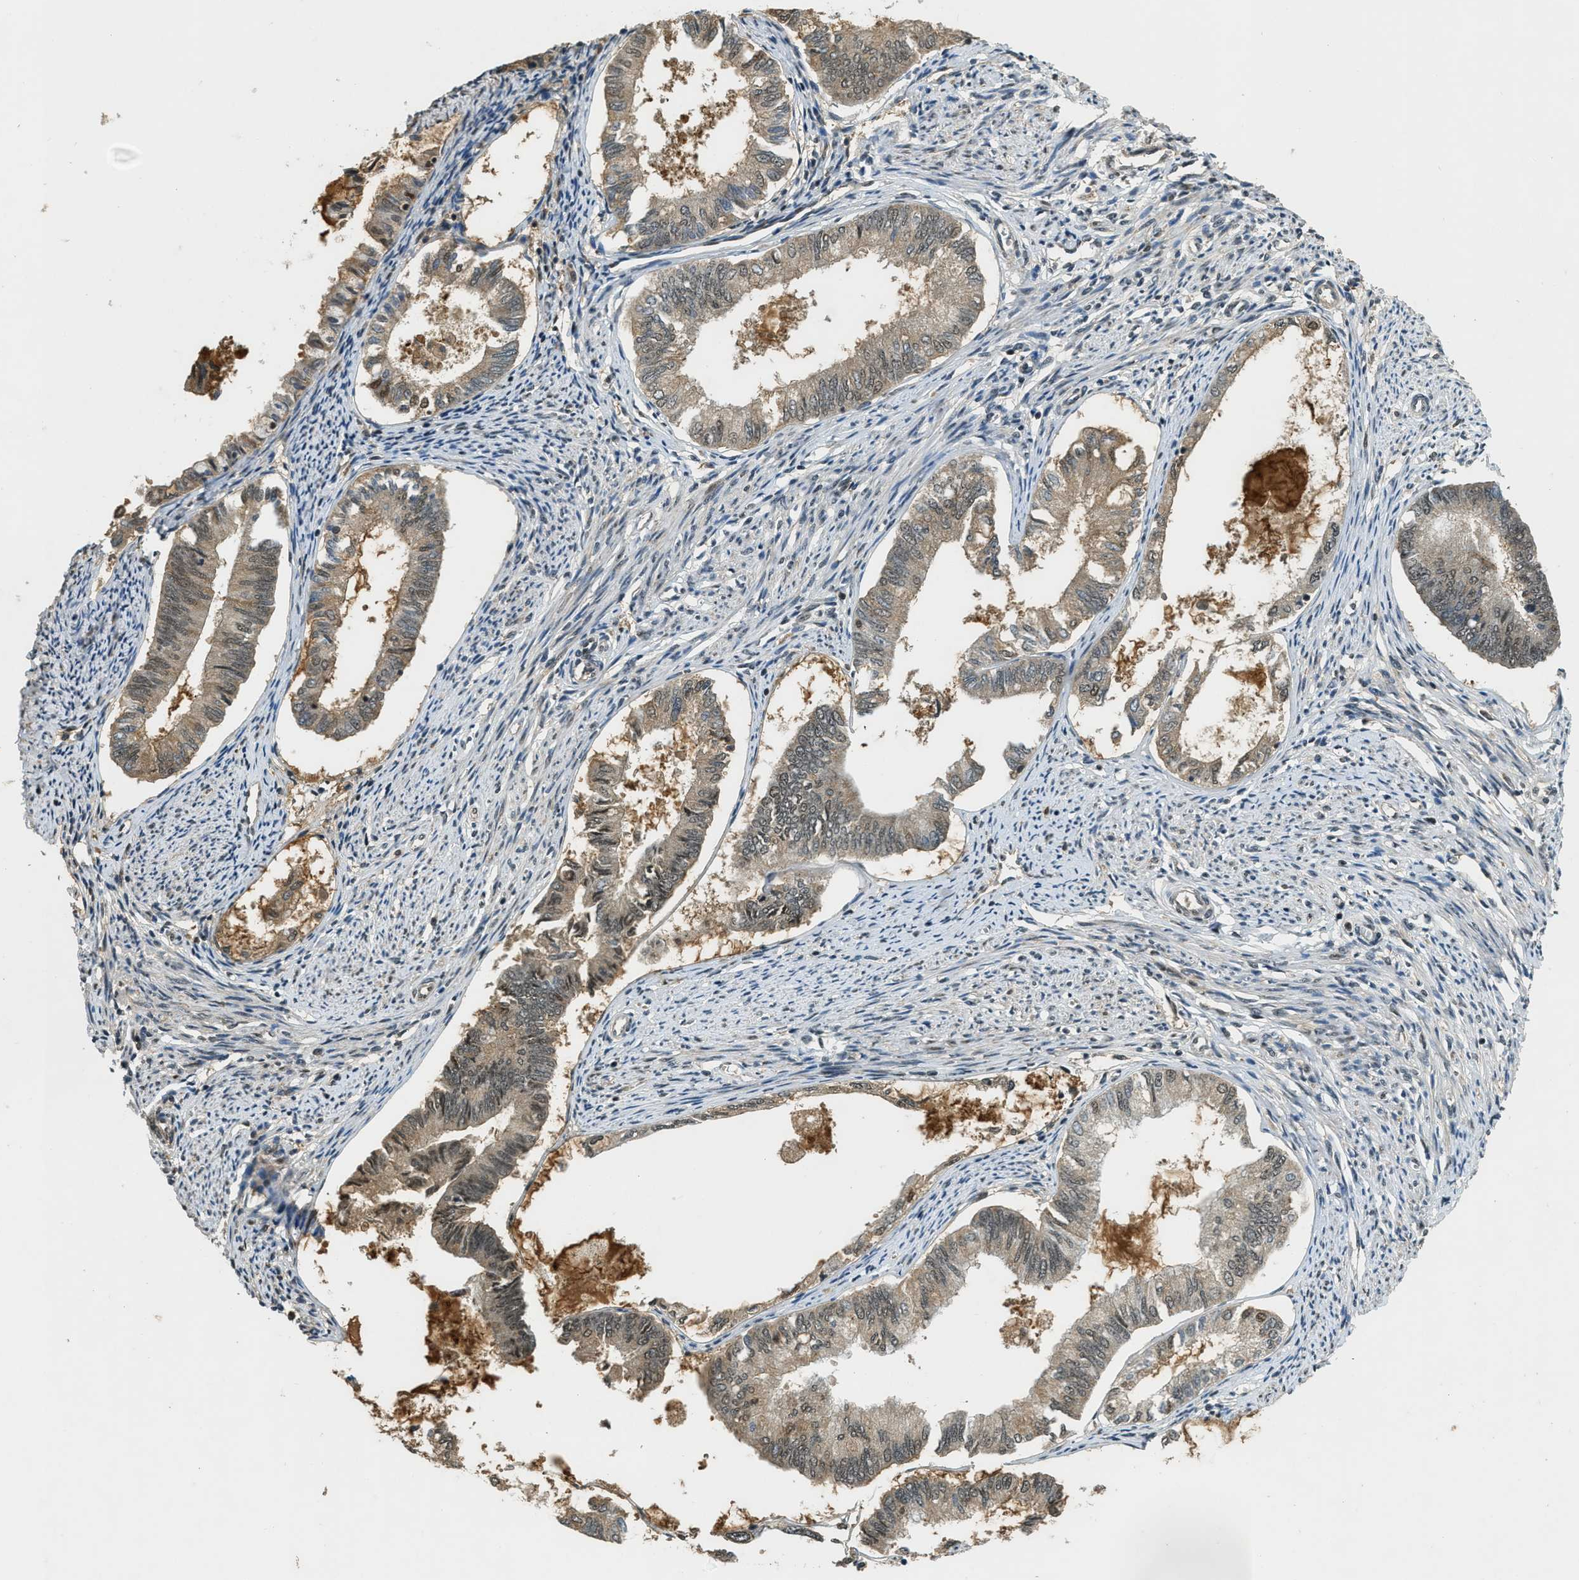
{"staining": {"intensity": "moderate", "quantity": "25%-75%", "location": "cytoplasmic/membranous,nuclear"}, "tissue": "endometrial cancer", "cell_type": "Tumor cells", "image_type": "cancer", "snomed": [{"axis": "morphology", "description": "Adenocarcinoma, NOS"}, {"axis": "topography", "description": "Endometrium"}], "caption": "Endometrial cancer (adenocarcinoma) tissue exhibits moderate cytoplasmic/membranous and nuclear staining in about 25%-75% of tumor cells, visualized by immunohistochemistry.", "gene": "ZNF148", "patient": {"sex": "female", "age": 86}}